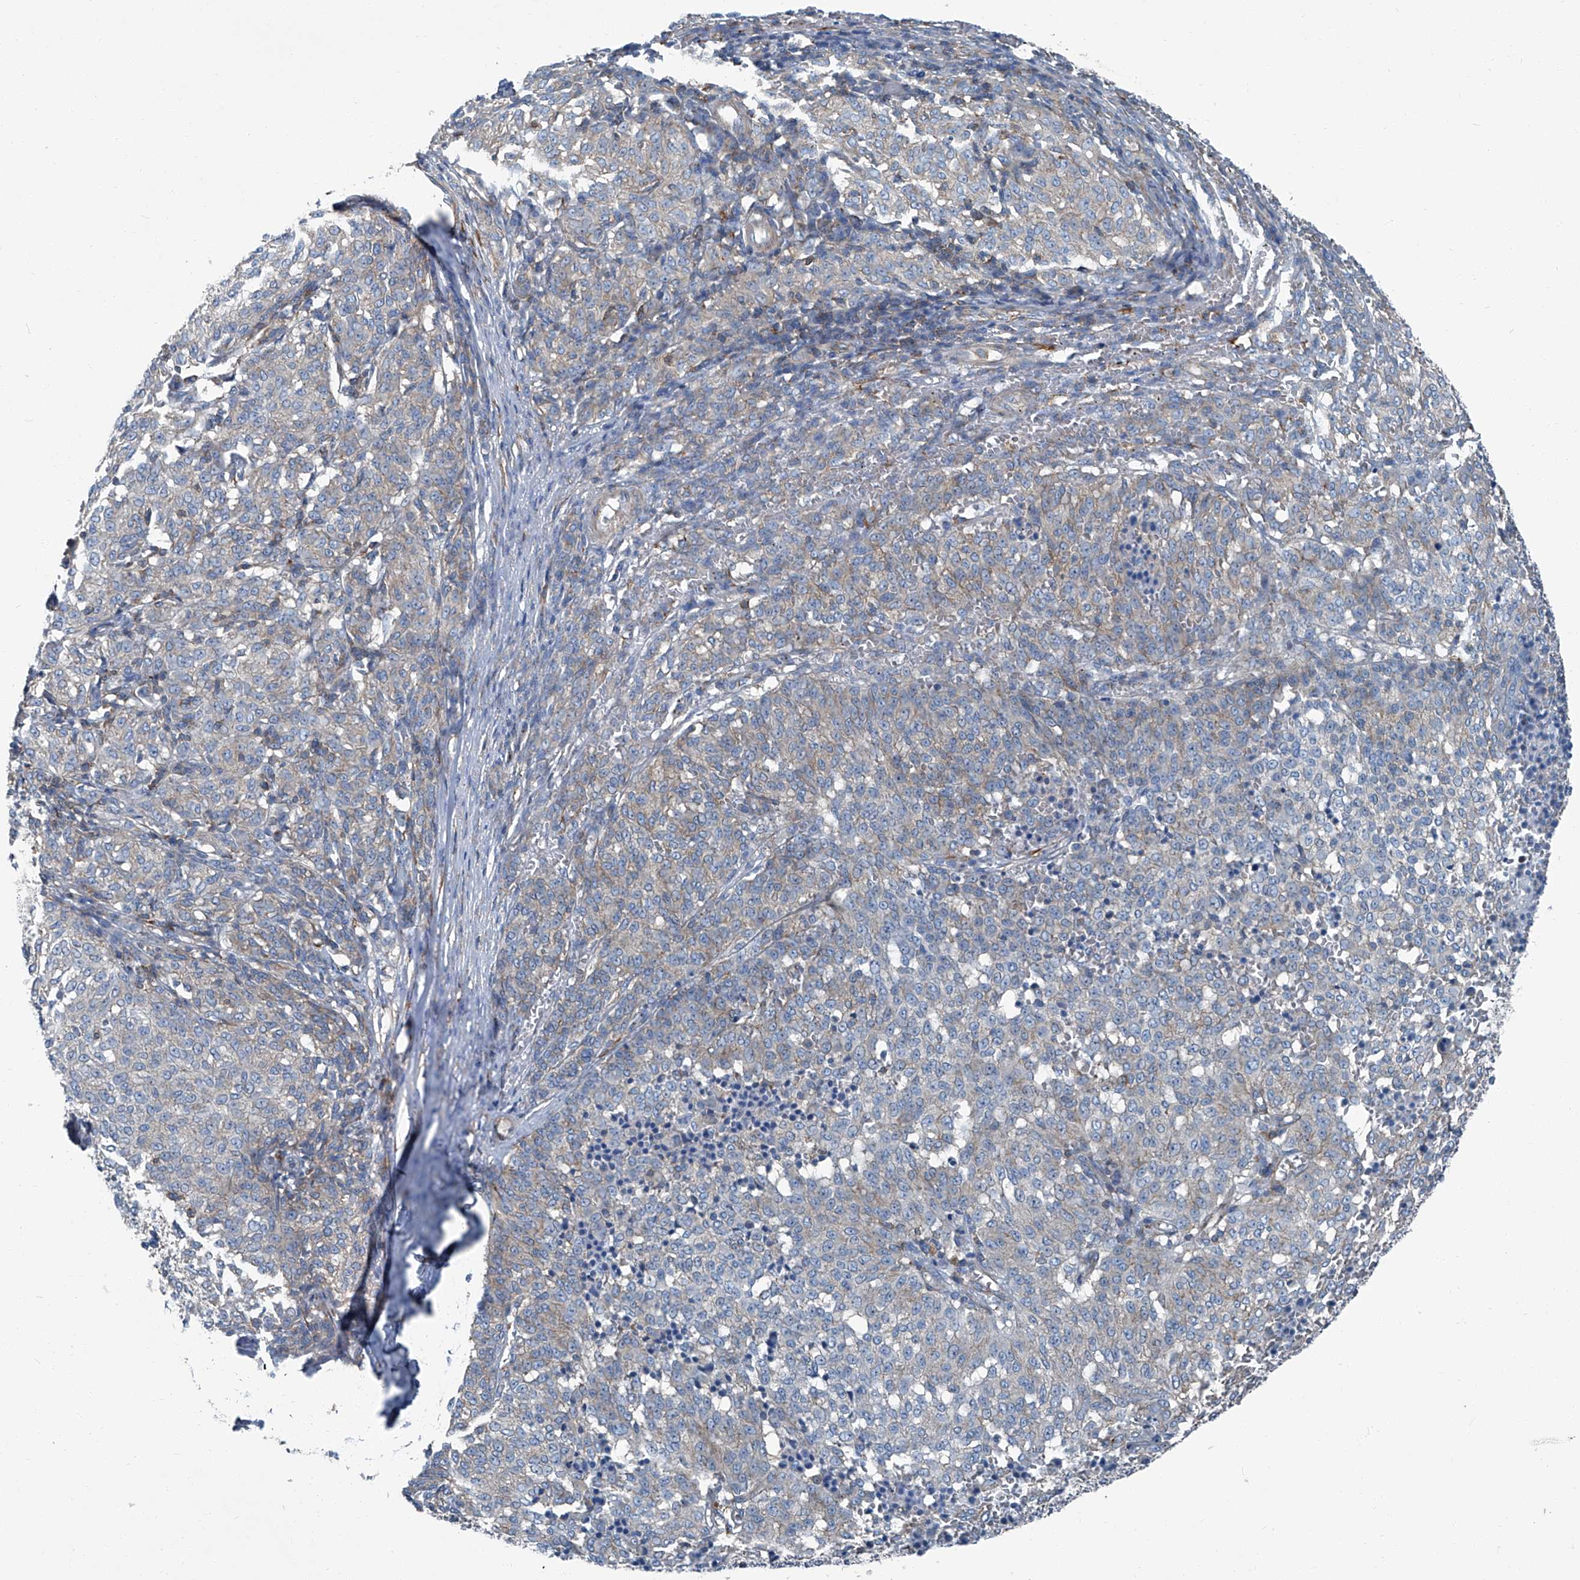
{"staining": {"intensity": "negative", "quantity": "none", "location": "none"}, "tissue": "melanoma", "cell_type": "Tumor cells", "image_type": "cancer", "snomed": [{"axis": "morphology", "description": "Malignant melanoma, NOS"}, {"axis": "topography", "description": "Skin"}], "caption": "Protein analysis of malignant melanoma shows no significant expression in tumor cells. (DAB (3,3'-diaminobenzidine) immunohistochemistry with hematoxylin counter stain).", "gene": "SEPTIN7", "patient": {"sex": "female", "age": 72}}